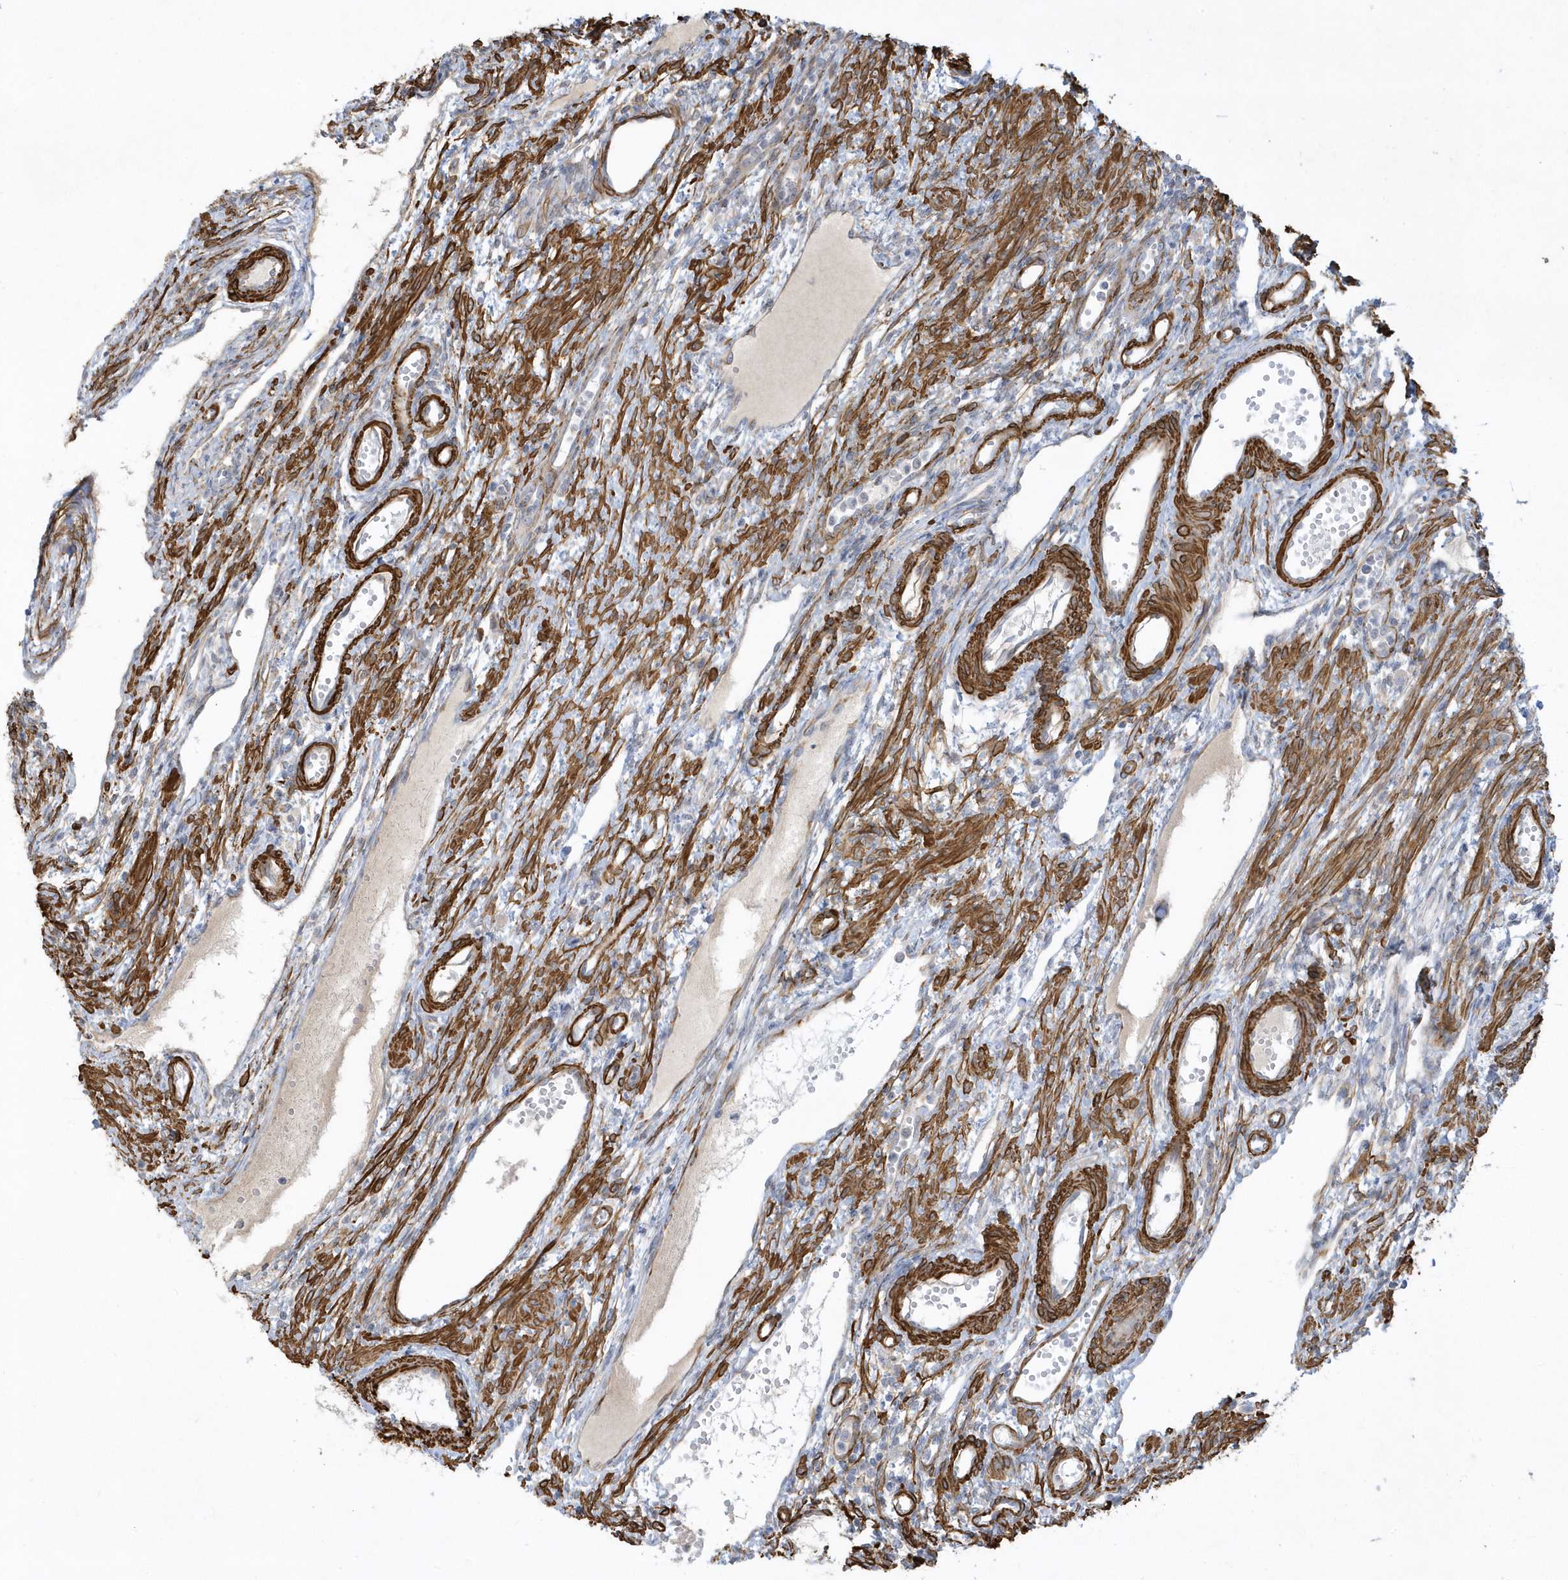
{"staining": {"intensity": "weak", "quantity": ">75%", "location": "cytoplasmic/membranous"}, "tissue": "ovary", "cell_type": "Follicle cells", "image_type": "normal", "snomed": [{"axis": "morphology", "description": "Normal tissue, NOS"}, {"axis": "morphology", "description": "Cyst, NOS"}, {"axis": "topography", "description": "Ovary"}], "caption": "Immunohistochemical staining of normal human ovary exhibits weak cytoplasmic/membranous protein expression in approximately >75% of follicle cells. The staining is performed using DAB brown chromogen to label protein expression. The nuclei are counter-stained blue using hematoxylin.", "gene": "THADA", "patient": {"sex": "female", "age": 33}}